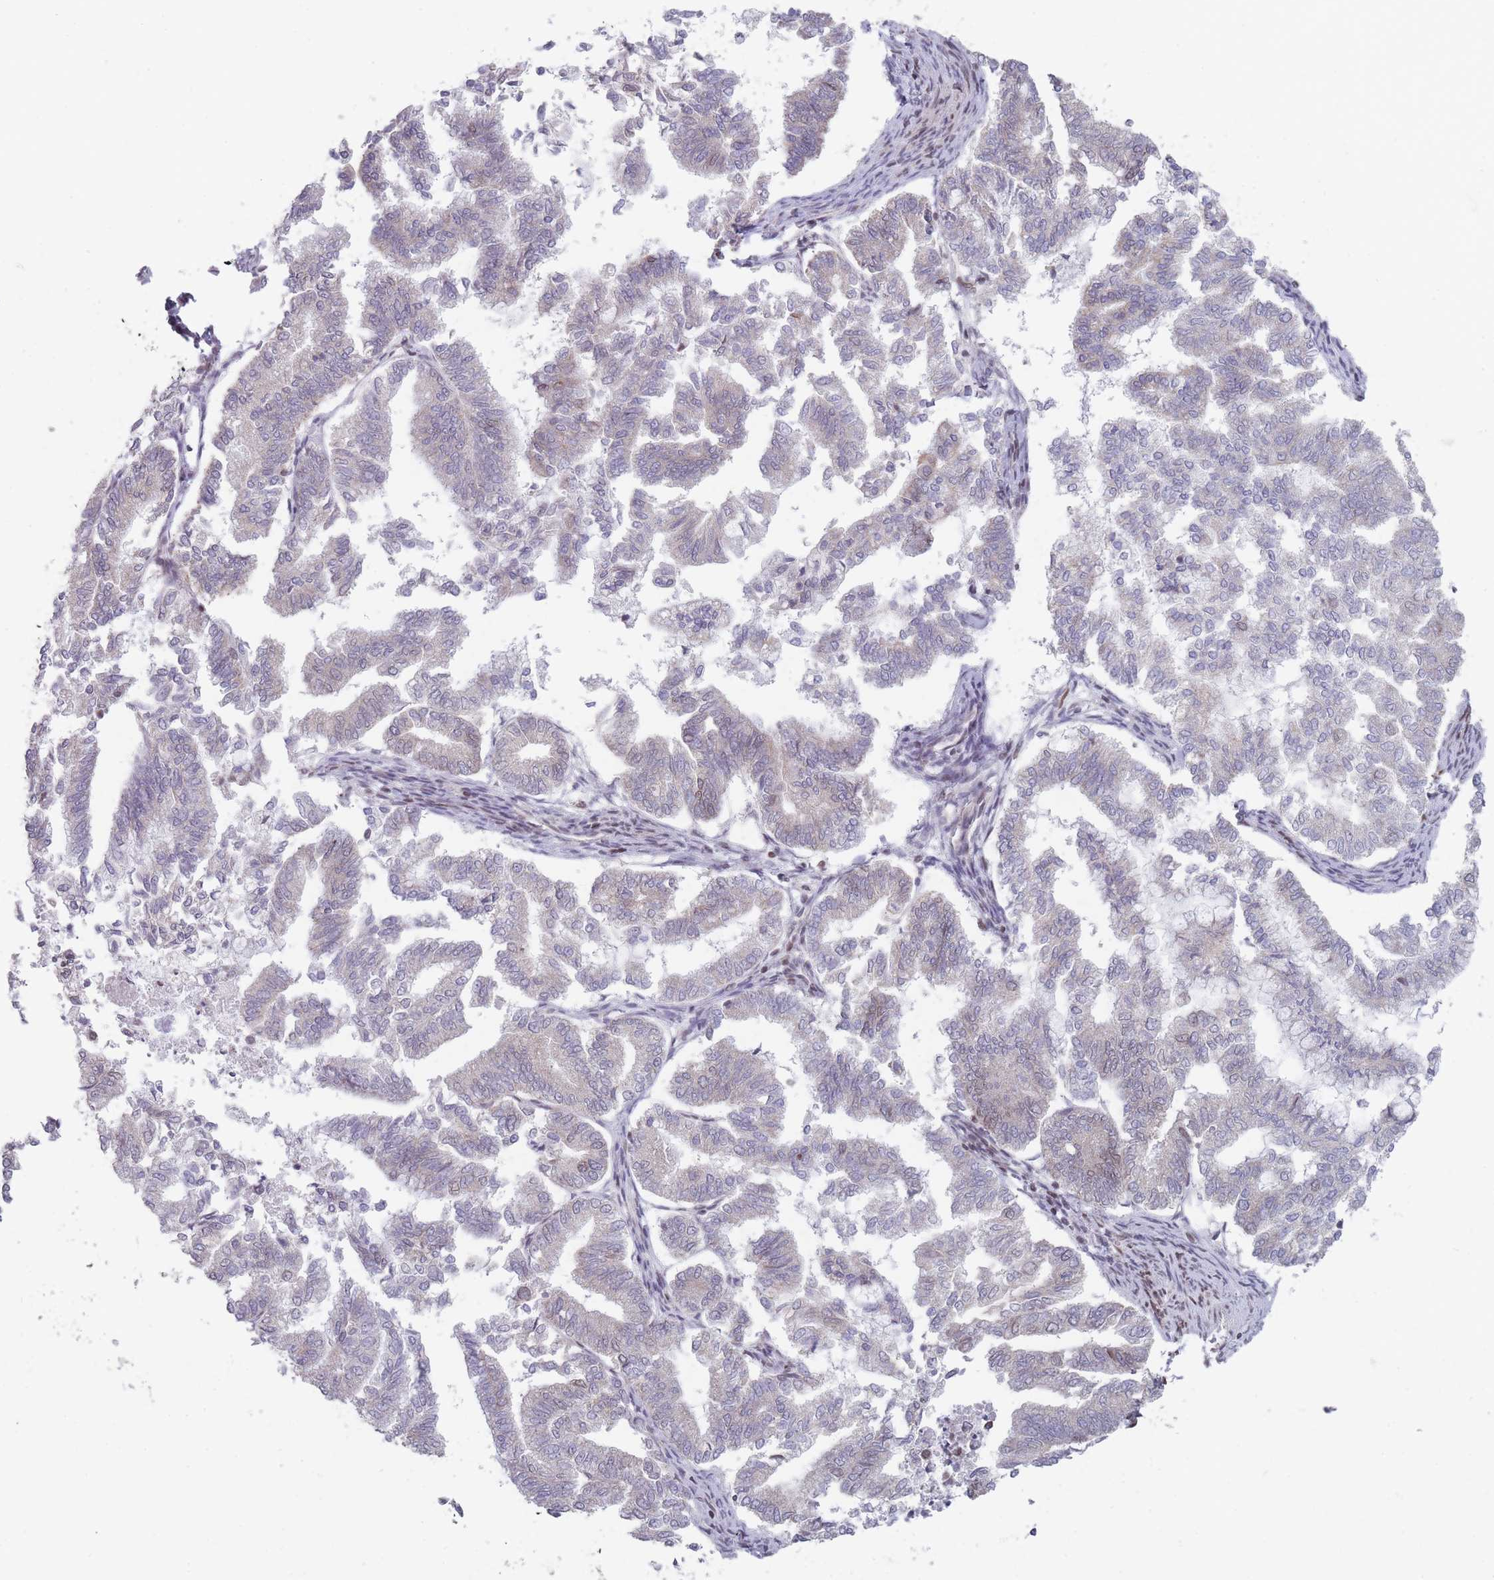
{"staining": {"intensity": "negative", "quantity": "none", "location": "none"}, "tissue": "endometrial cancer", "cell_type": "Tumor cells", "image_type": "cancer", "snomed": [{"axis": "morphology", "description": "Adenocarcinoma, NOS"}, {"axis": "topography", "description": "Endometrium"}], "caption": "This image is of adenocarcinoma (endometrial) stained with IHC to label a protein in brown with the nuclei are counter-stained blue. There is no expression in tumor cells.", "gene": "VRK2", "patient": {"sex": "female", "age": 79}}